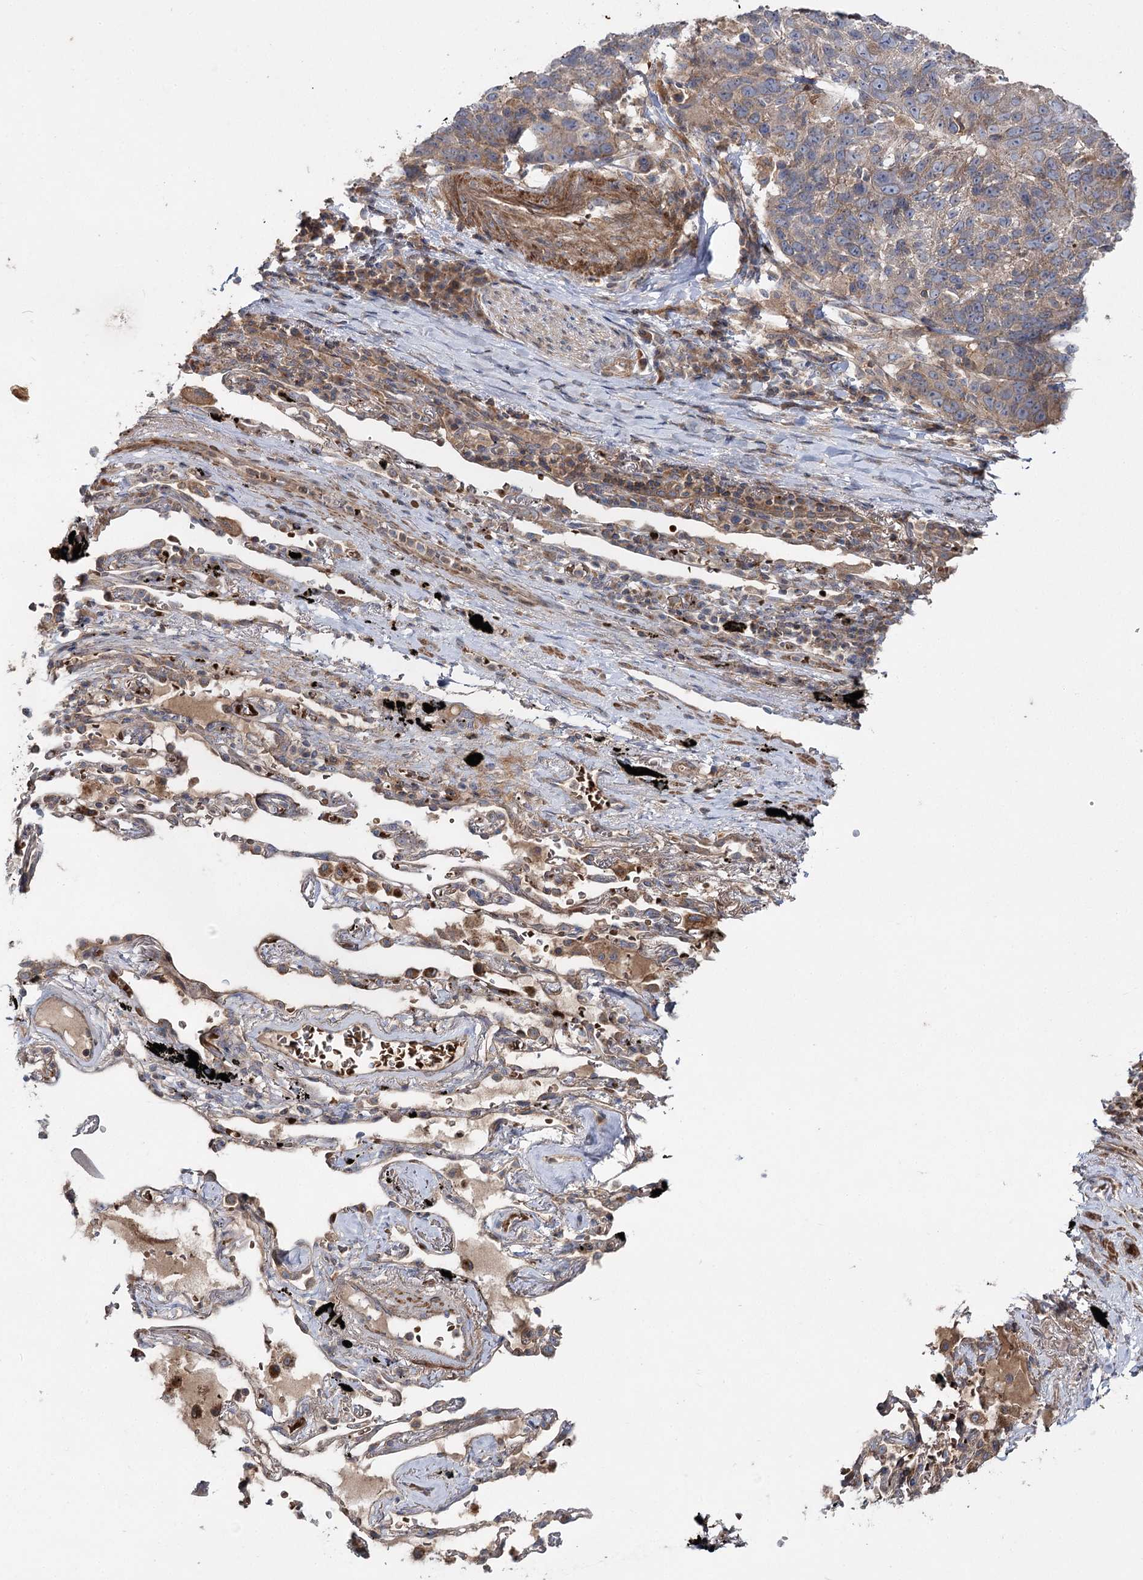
{"staining": {"intensity": "moderate", "quantity": ">75%", "location": "cytoplasmic/membranous"}, "tissue": "lung cancer", "cell_type": "Tumor cells", "image_type": "cancer", "snomed": [{"axis": "morphology", "description": "Squamous cell carcinoma, NOS"}, {"axis": "topography", "description": "Lung"}], "caption": "Lung cancer (squamous cell carcinoma) was stained to show a protein in brown. There is medium levels of moderate cytoplasmic/membranous positivity in approximately >75% of tumor cells. (DAB IHC with brightfield microscopy, high magnification).", "gene": "KIAA0825", "patient": {"sex": "male", "age": 66}}